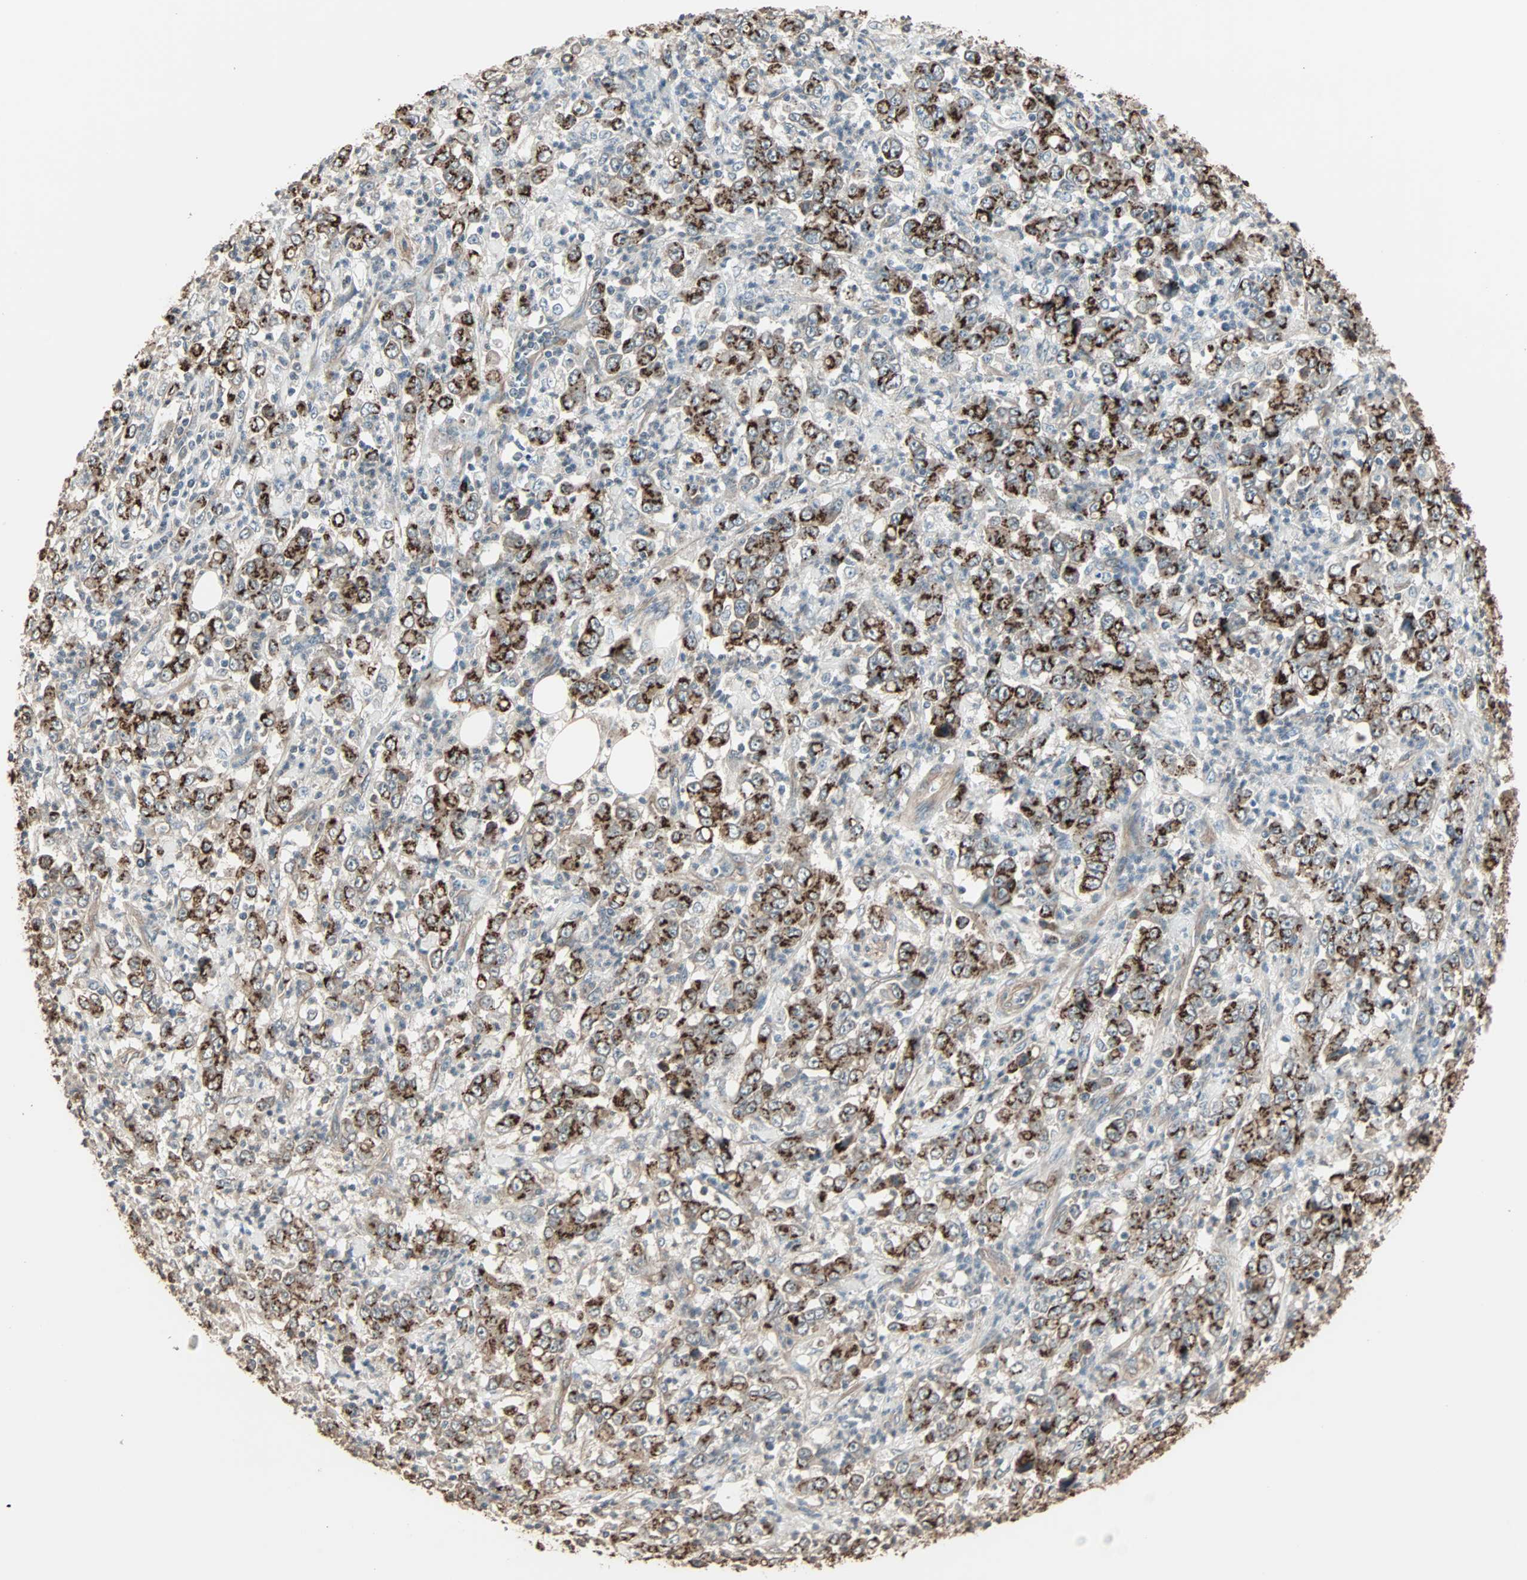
{"staining": {"intensity": "strong", "quantity": ">75%", "location": "cytoplasmic/membranous"}, "tissue": "stomach cancer", "cell_type": "Tumor cells", "image_type": "cancer", "snomed": [{"axis": "morphology", "description": "Adenocarcinoma, NOS"}, {"axis": "topography", "description": "Stomach, lower"}], "caption": "A high amount of strong cytoplasmic/membranous expression is seen in about >75% of tumor cells in stomach adenocarcinoma tissue.", "gene": "GALNT3", "patient": {"sex": "female", "age": 71}}